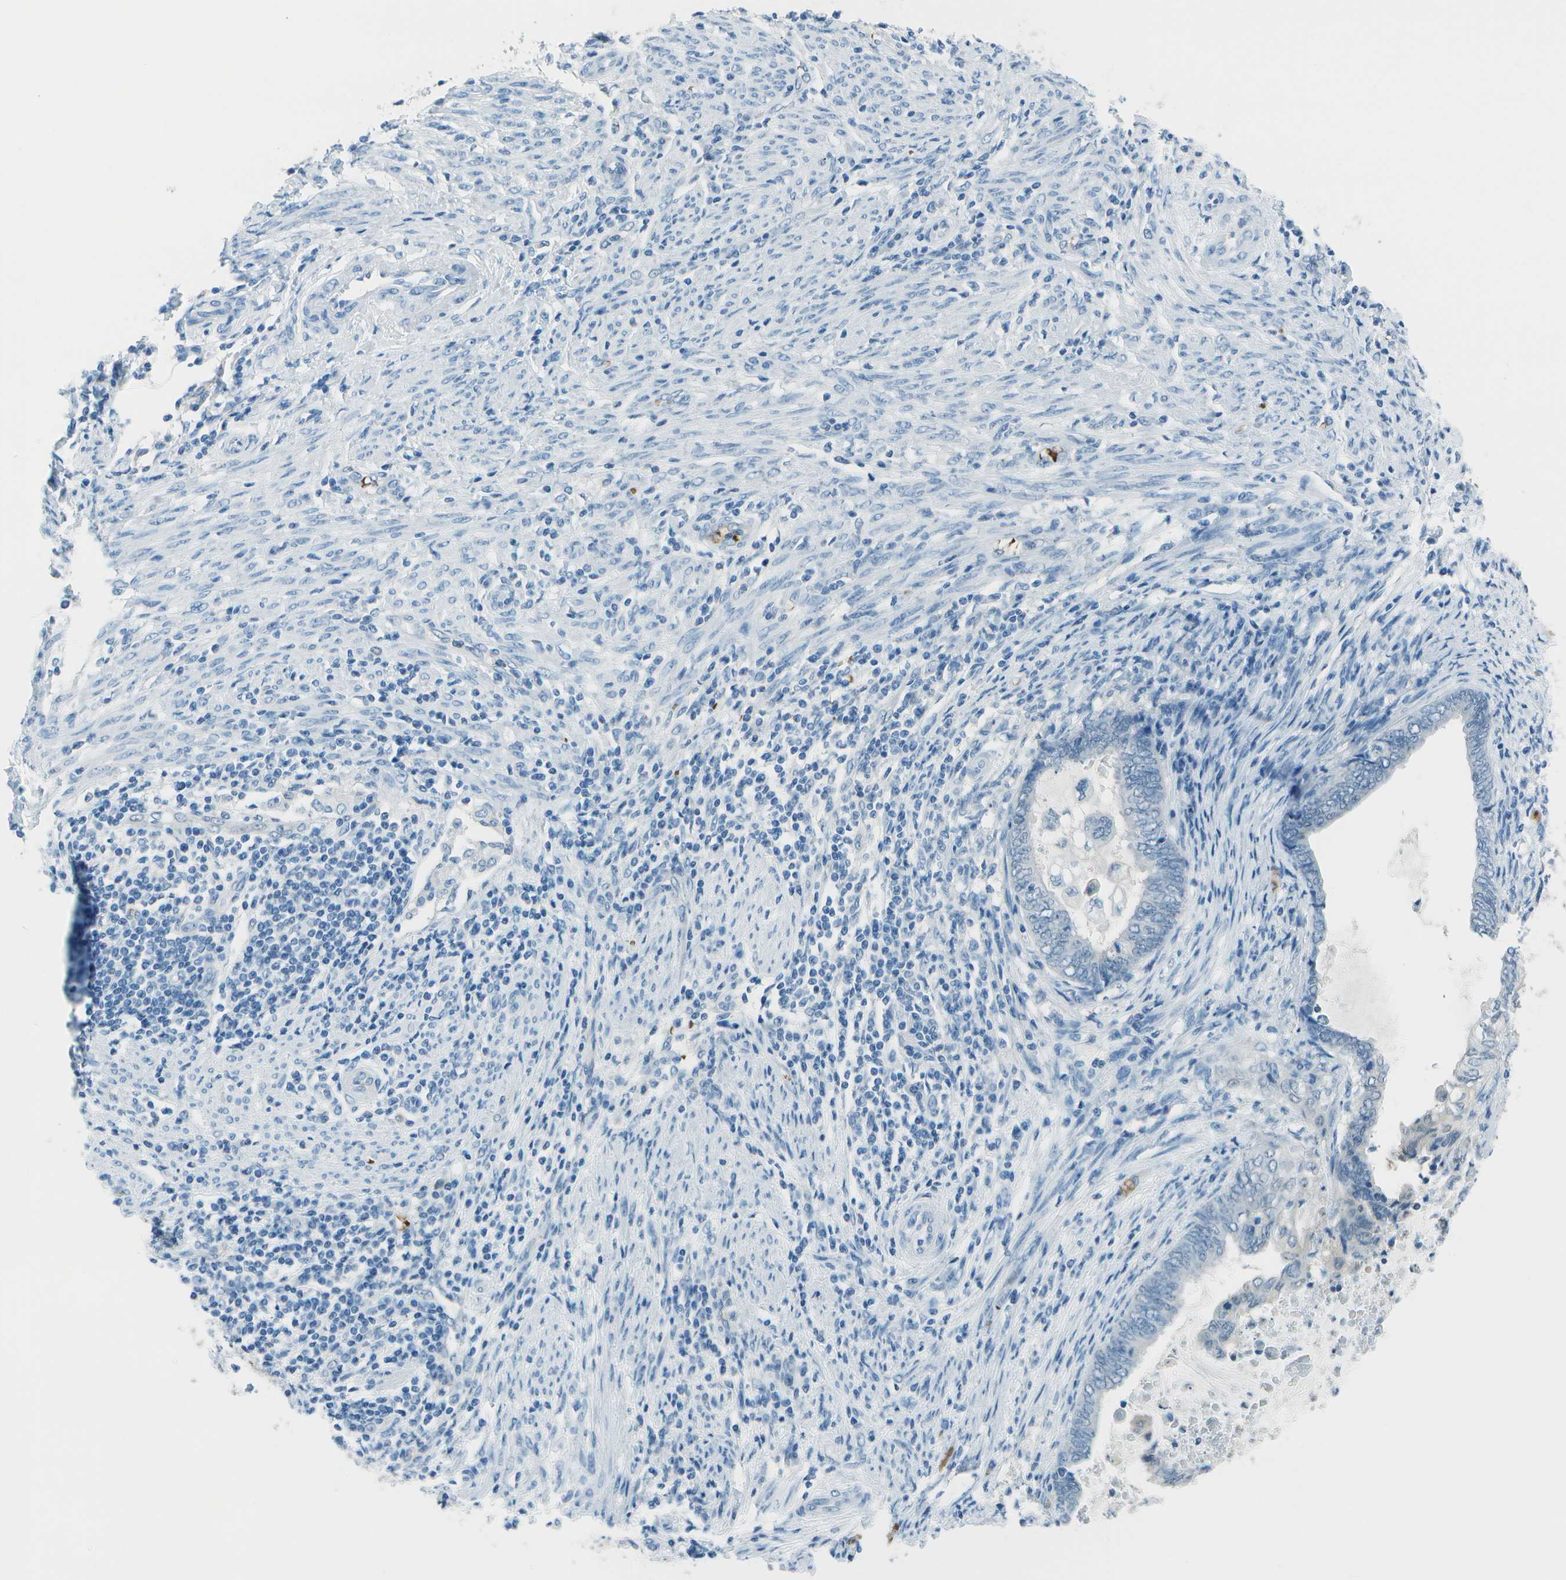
{"staining": {"intensity": "weak", "quantity": "<25%", "location": "cytoplasmic/membranous,nuclear"}, "tissue": "endometrial cancer", "cell_type": "Tumor cells", "image_type": "cancer", "snomed": [{"axis": "morphology", "description": "Adenocarcinoma, NOS"}, {"axis": "topography", "description": "Uterus"}, {"axis": "topography", "description": "Endometrium"}], "caption": "A high-resolution image shows IHC staining of endometrial cancer (adenocarcinoma), which displays no significant expression in tumor cells.", "gene": "ASL", "patient": {"sex": "female", "age": 70}}